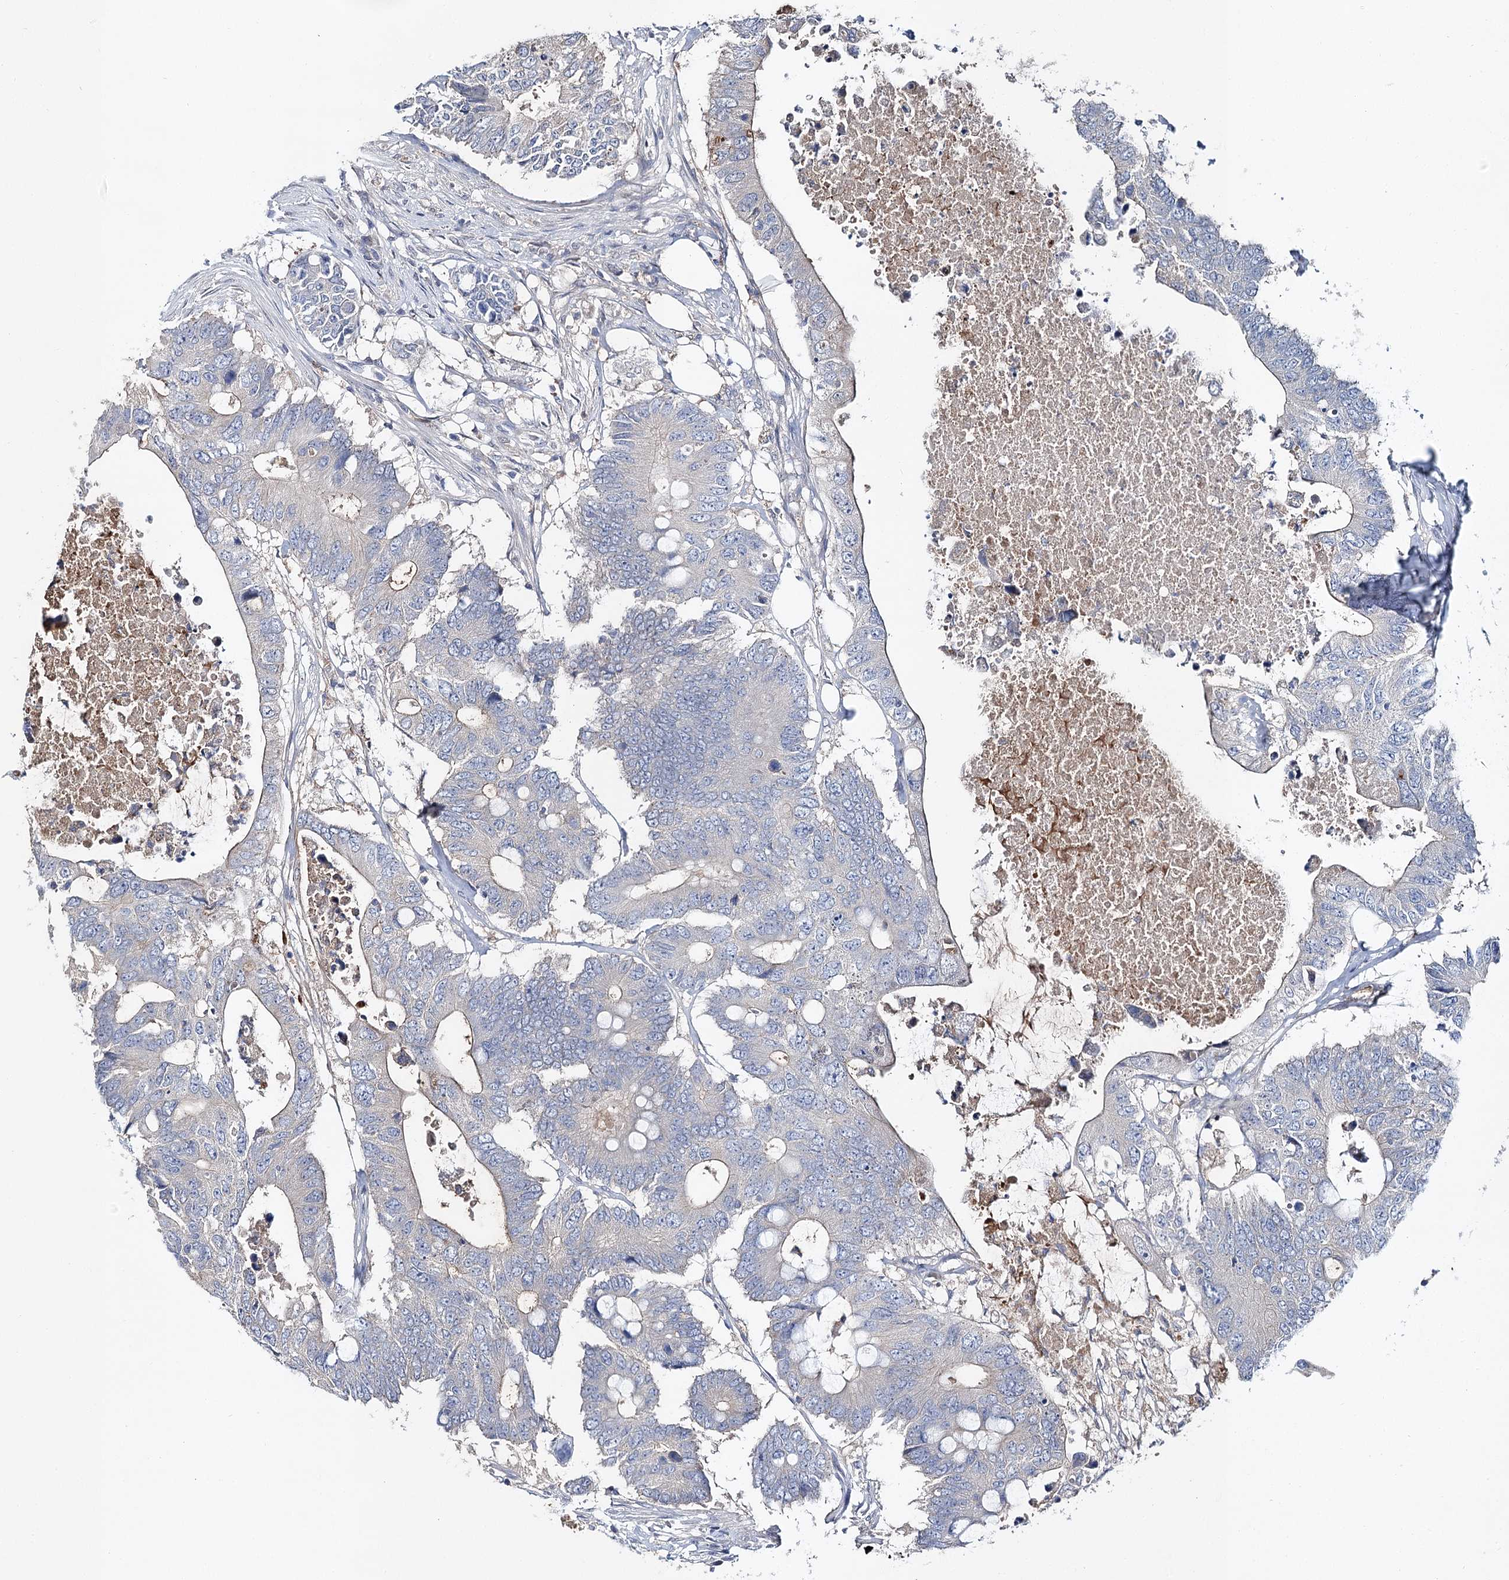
{"staining": {"intensity": "negative", "quantity": "none", "location": "none"}, "tissue": "colorectal cancer", "cell_type": "Tumor cells", "image_type": "cancer", "snomed": [{"axis": "morphology", "description": "Adenocarcinoma, NOS"}, {"axis": "topography", "description": "Colon"}], "caption": "The histopathology image demonstrates no staining of tumor cells in colorectal cancer (adenocarcinoma). (Brightfield microscopy of DAB (3,3'-diaminobenzidine) immunohistochemistry at high magnification).", "gene": "UGP2", "patient": {"sex": "male", "age": 71}}